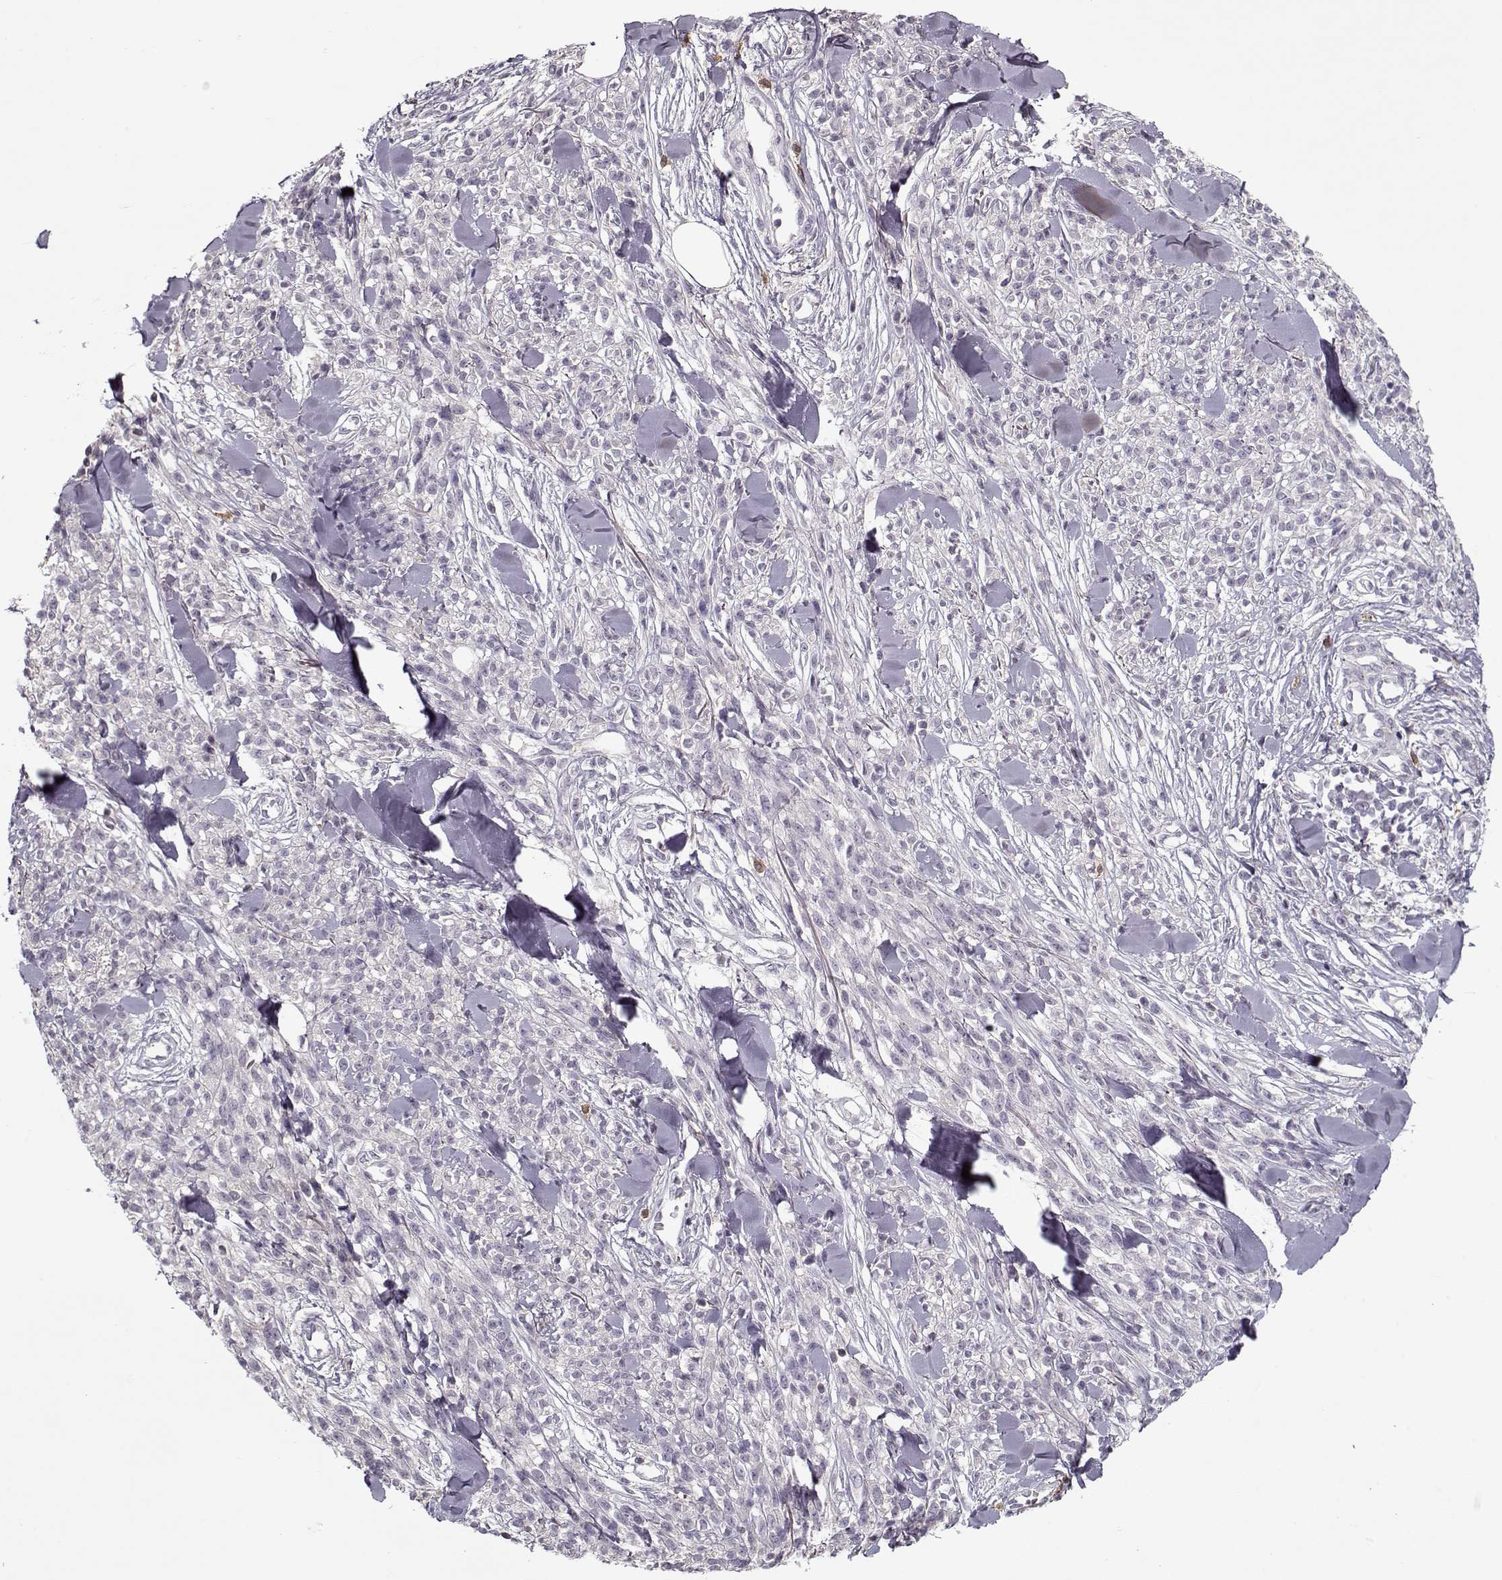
{"staining": {"intensity": "negative", "quantity": "none", "location": "none"}, "tissue": "melanoma", "cell_type": "Tumor cells", "image_type": "cancer", "snomed": [{"axis": "morphology", "description": "Malignant melanoma, NOS"}, {"axis": "topography", "description": "Skin"}, {"axis": "topography", "description": "Skin of trunk"}], "caption": "This is an immunohistochemistry (IHC) photomicrograph of human malignant melanoma. There is no expression in tumor cells.", "gene": "UNC13D", "patient": {"sex": "male", "age": 74}}